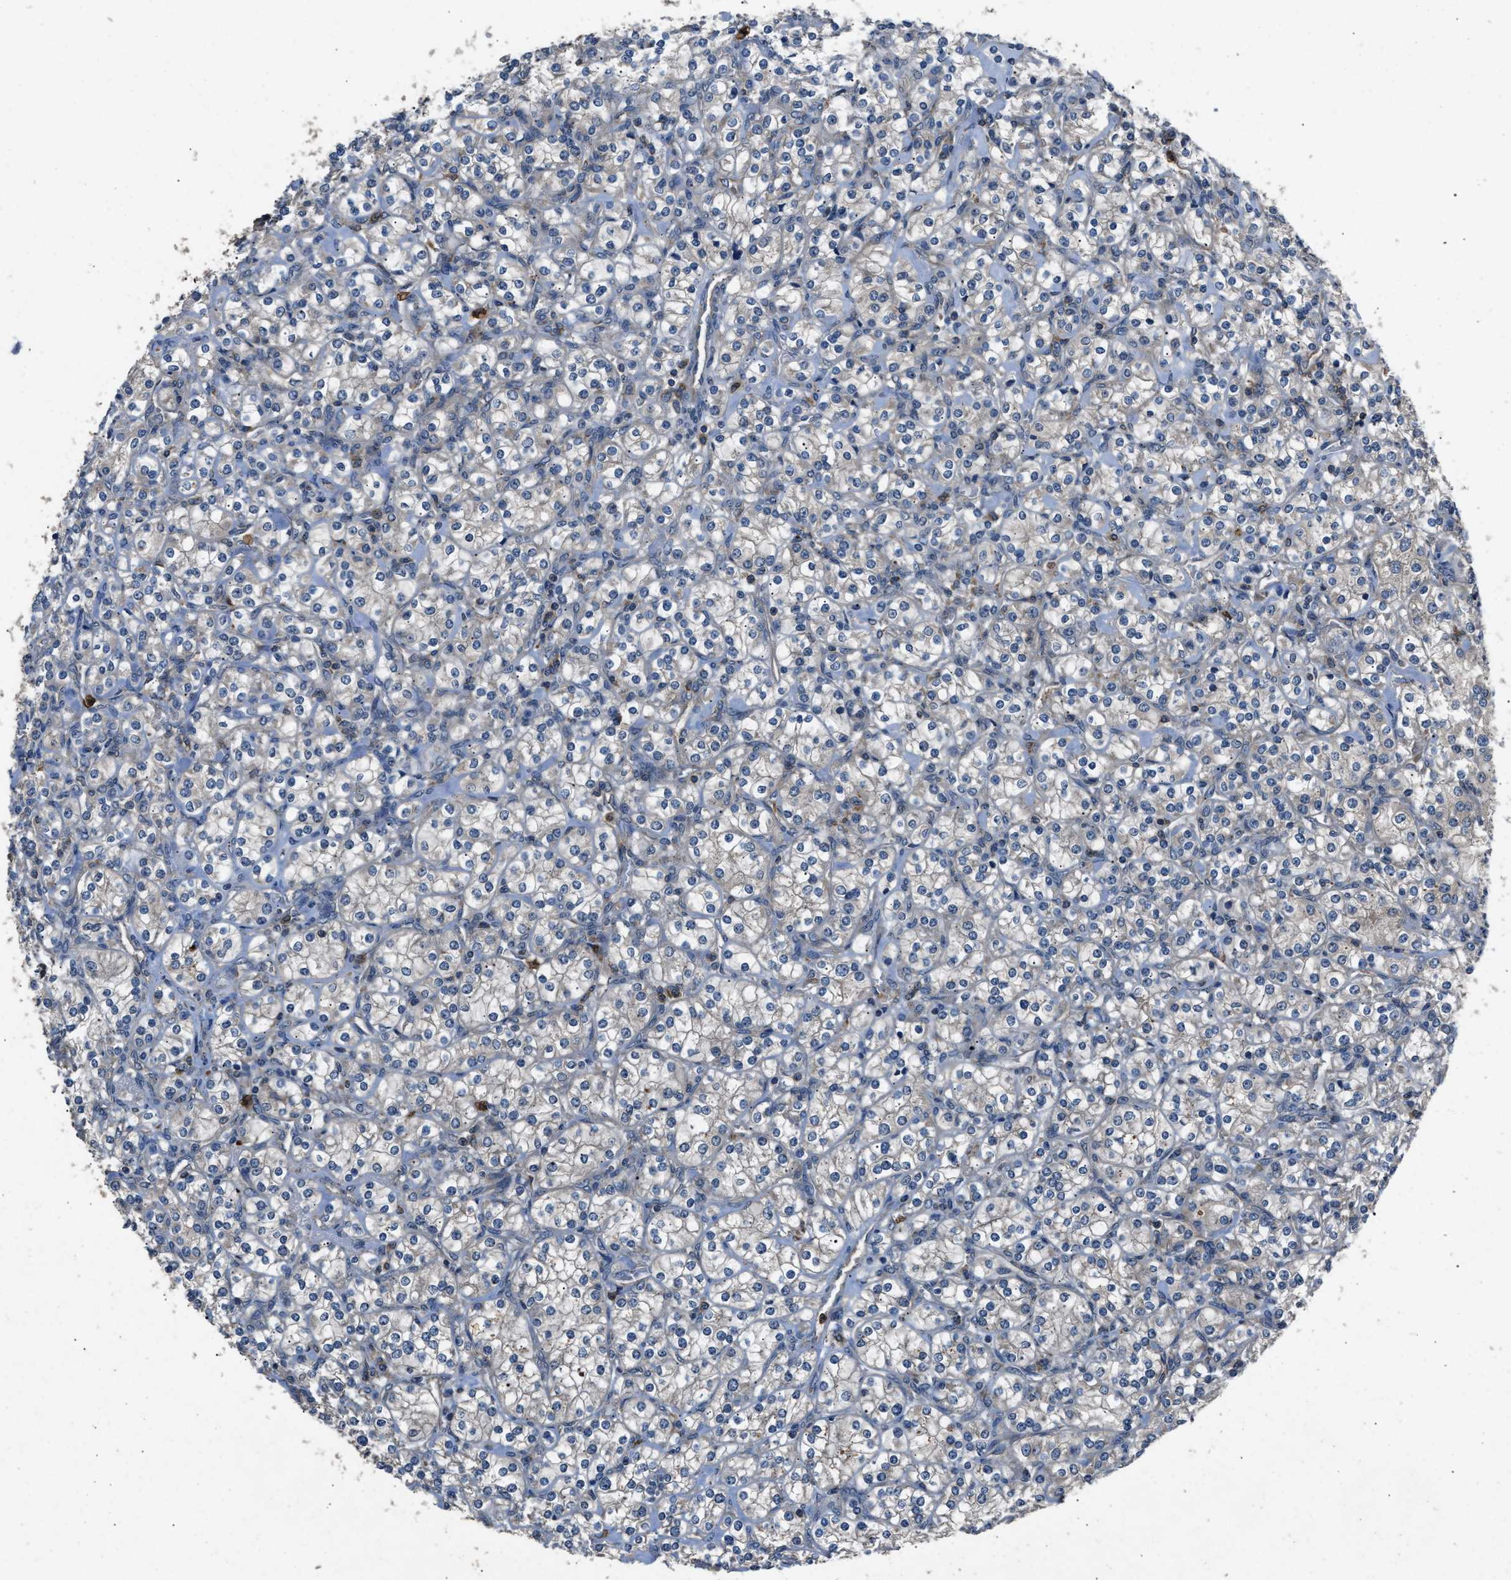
{"staining": {"intensity": "negative", "quantity": "none", "location": "none"}, "tissue": "renal cancer", "cell_type": "Tumor cells", "image_type": "cancer", "snomed": [{"axis": "morphology", "description": "Adenocarcinoma, NOS"}, {"axis": "topography", "description": "Kidney"}], "caption": "A photomicrograph of human renal cancer is negative for staining in tumor cells. (DAB immunohistochemistry with hematoxylin counter stain).", "gene": "PPID", "patient": {"sex": "male", "age": 77}}